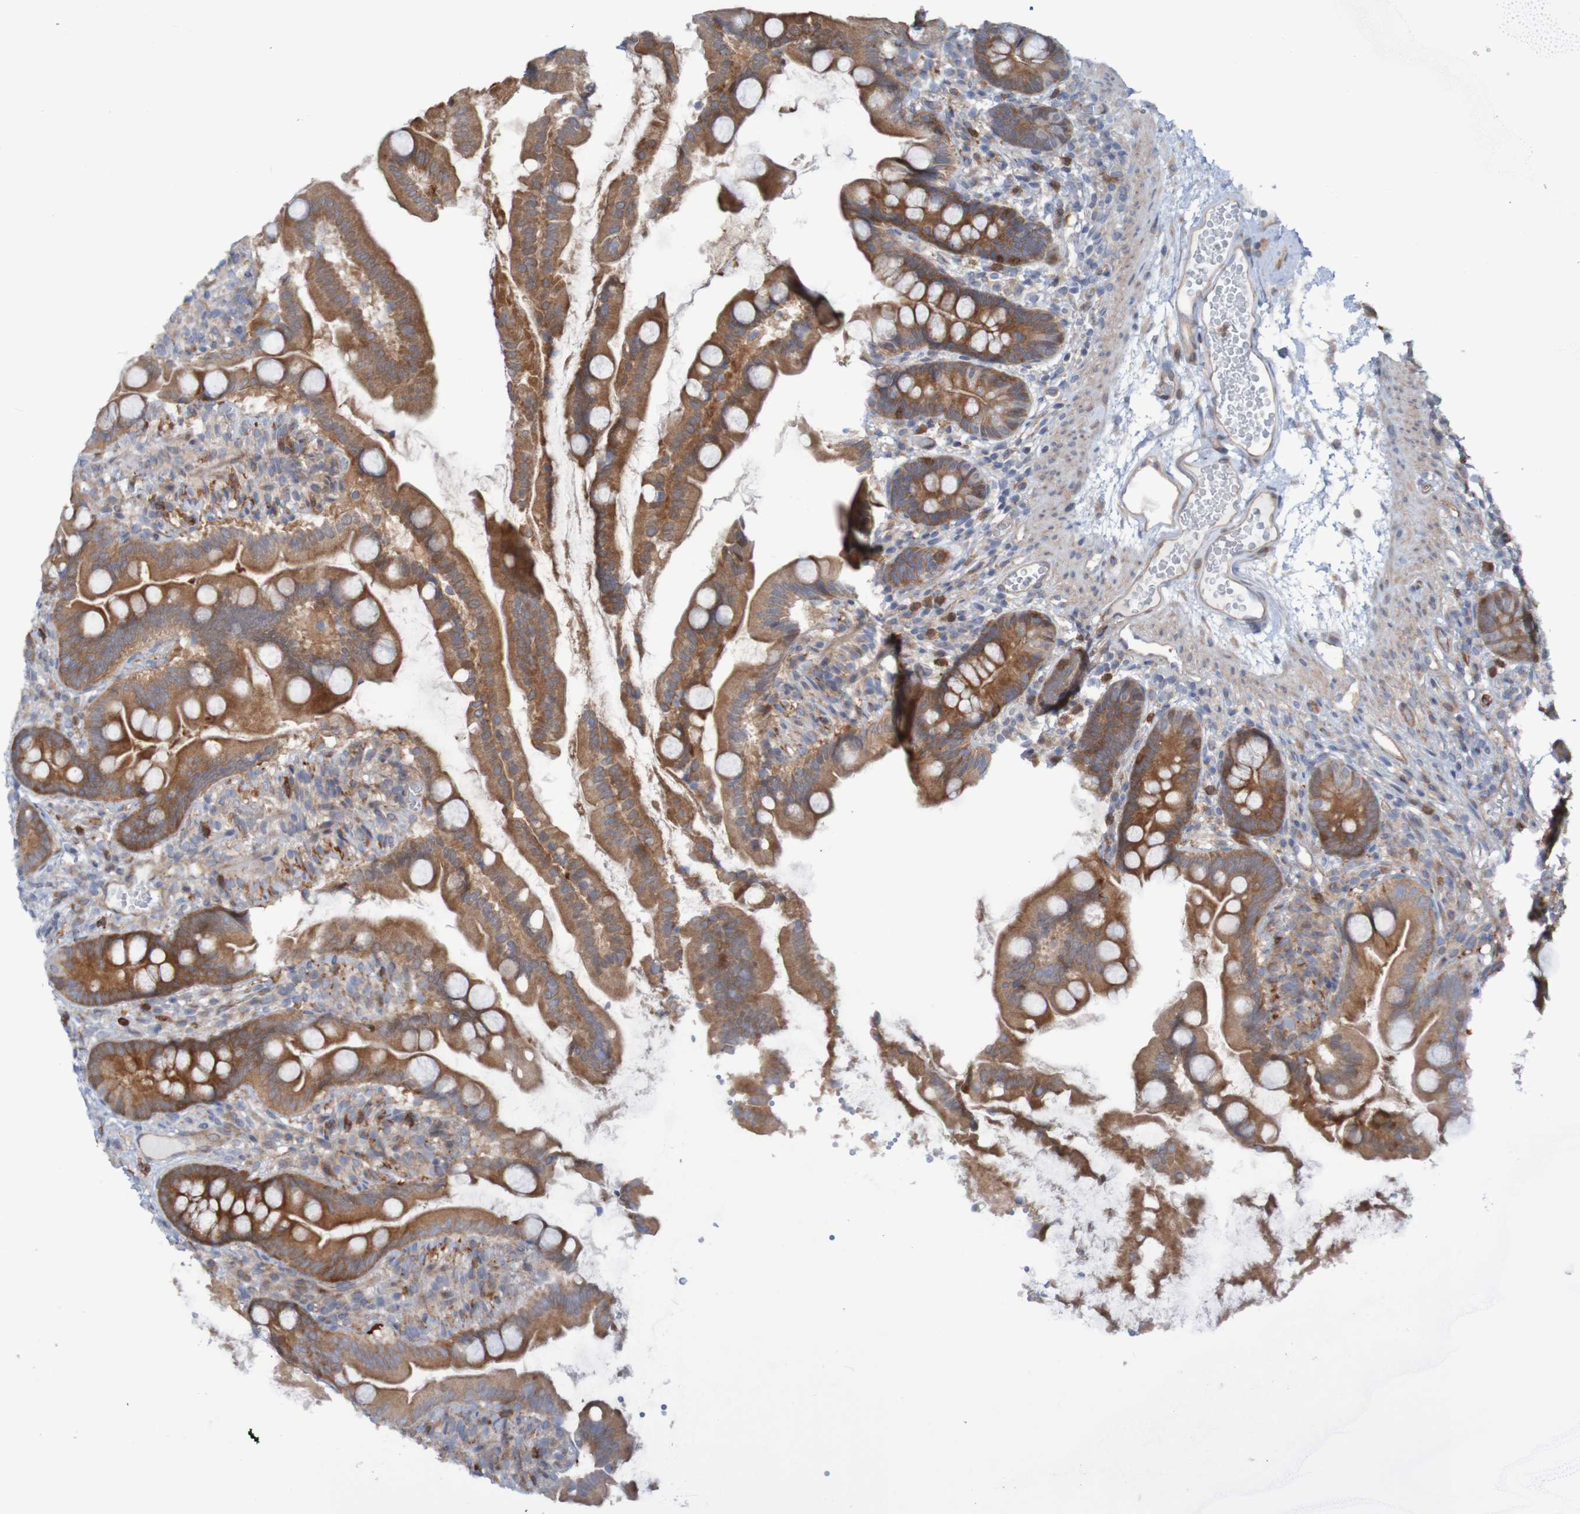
{"staining": {"intensity": "strong", "quantity": ">75%", "location": "cytoplasmic/membranous"}, "tissue": "small intestine", "cell_type": "Glandular cells", "image_type": "normal", "snomed": [{"axis": "morphology", "description": "Normal tissue, NOS"}, {"axis": "topography", "description": "Small intestine"}], "caption": "The image displays a brown stain indicating the presence of a protein in the cytoplasmic/membranous of glandular cells in small intestine.", "gene": "ANGPT4", "patient": {"sex": "female", "age": 56}}